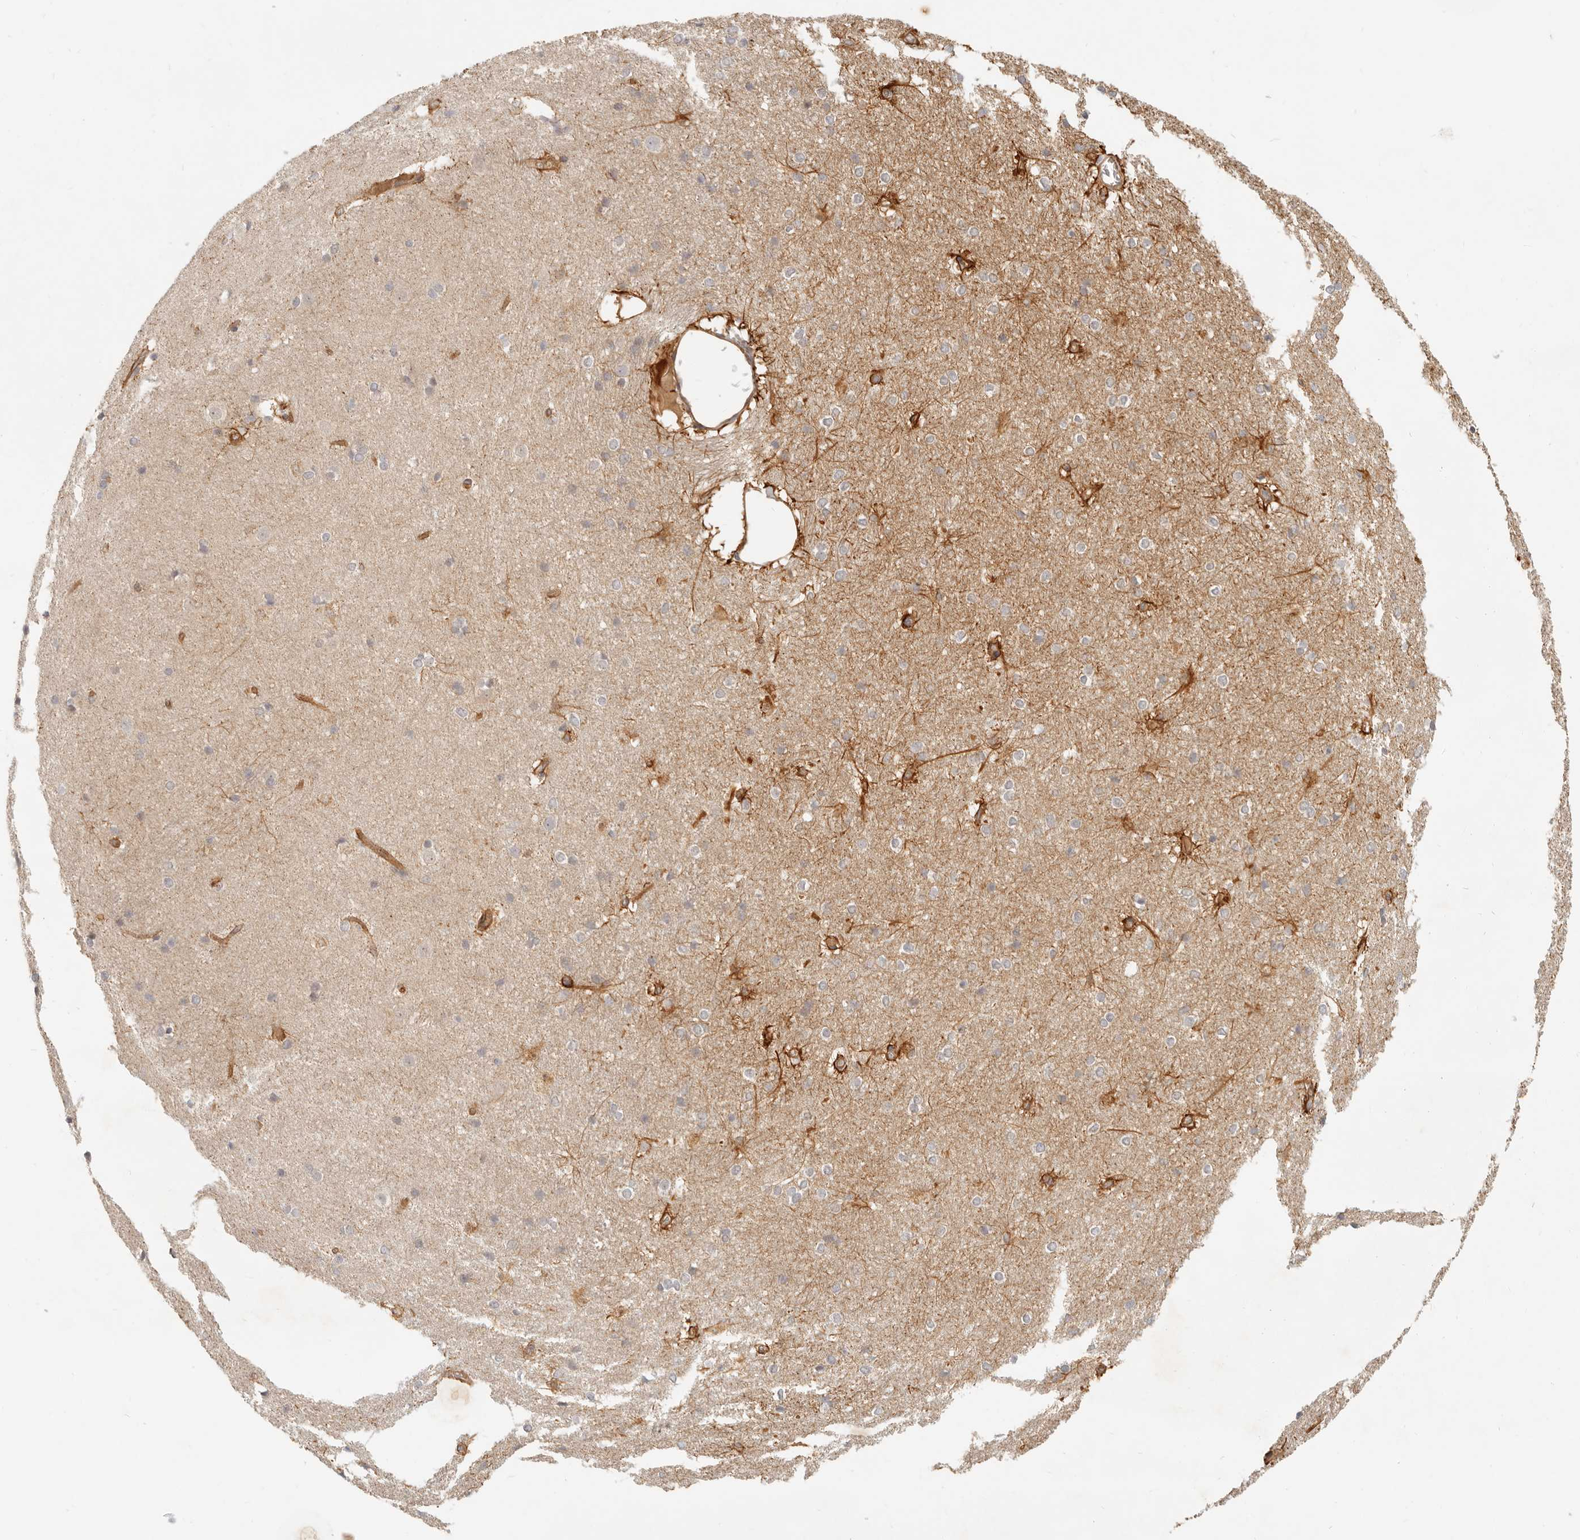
{"staining": {"intensity": "moderate", "quantity": "<25%", "location": "cytoplasmic/membranous"}, "tissue": "caudate", "cell_type": "Glial cells", "image_type": "normal", "snomed": [{"axis": "morphology", "description": "Normal tissue, NOS"}, {"axis": "topography", "description": "Lateral ventricle wall"}], "caption": "A brown stain highlights moderate cytoplasmic/membranous positivity of a protein in glial cells of benign human caudate. The protein of interest is shown in brown color, while the nuclei are stained blue.", "gene": "UFSP1", "patient": {"sex": "female", "age": 19}}